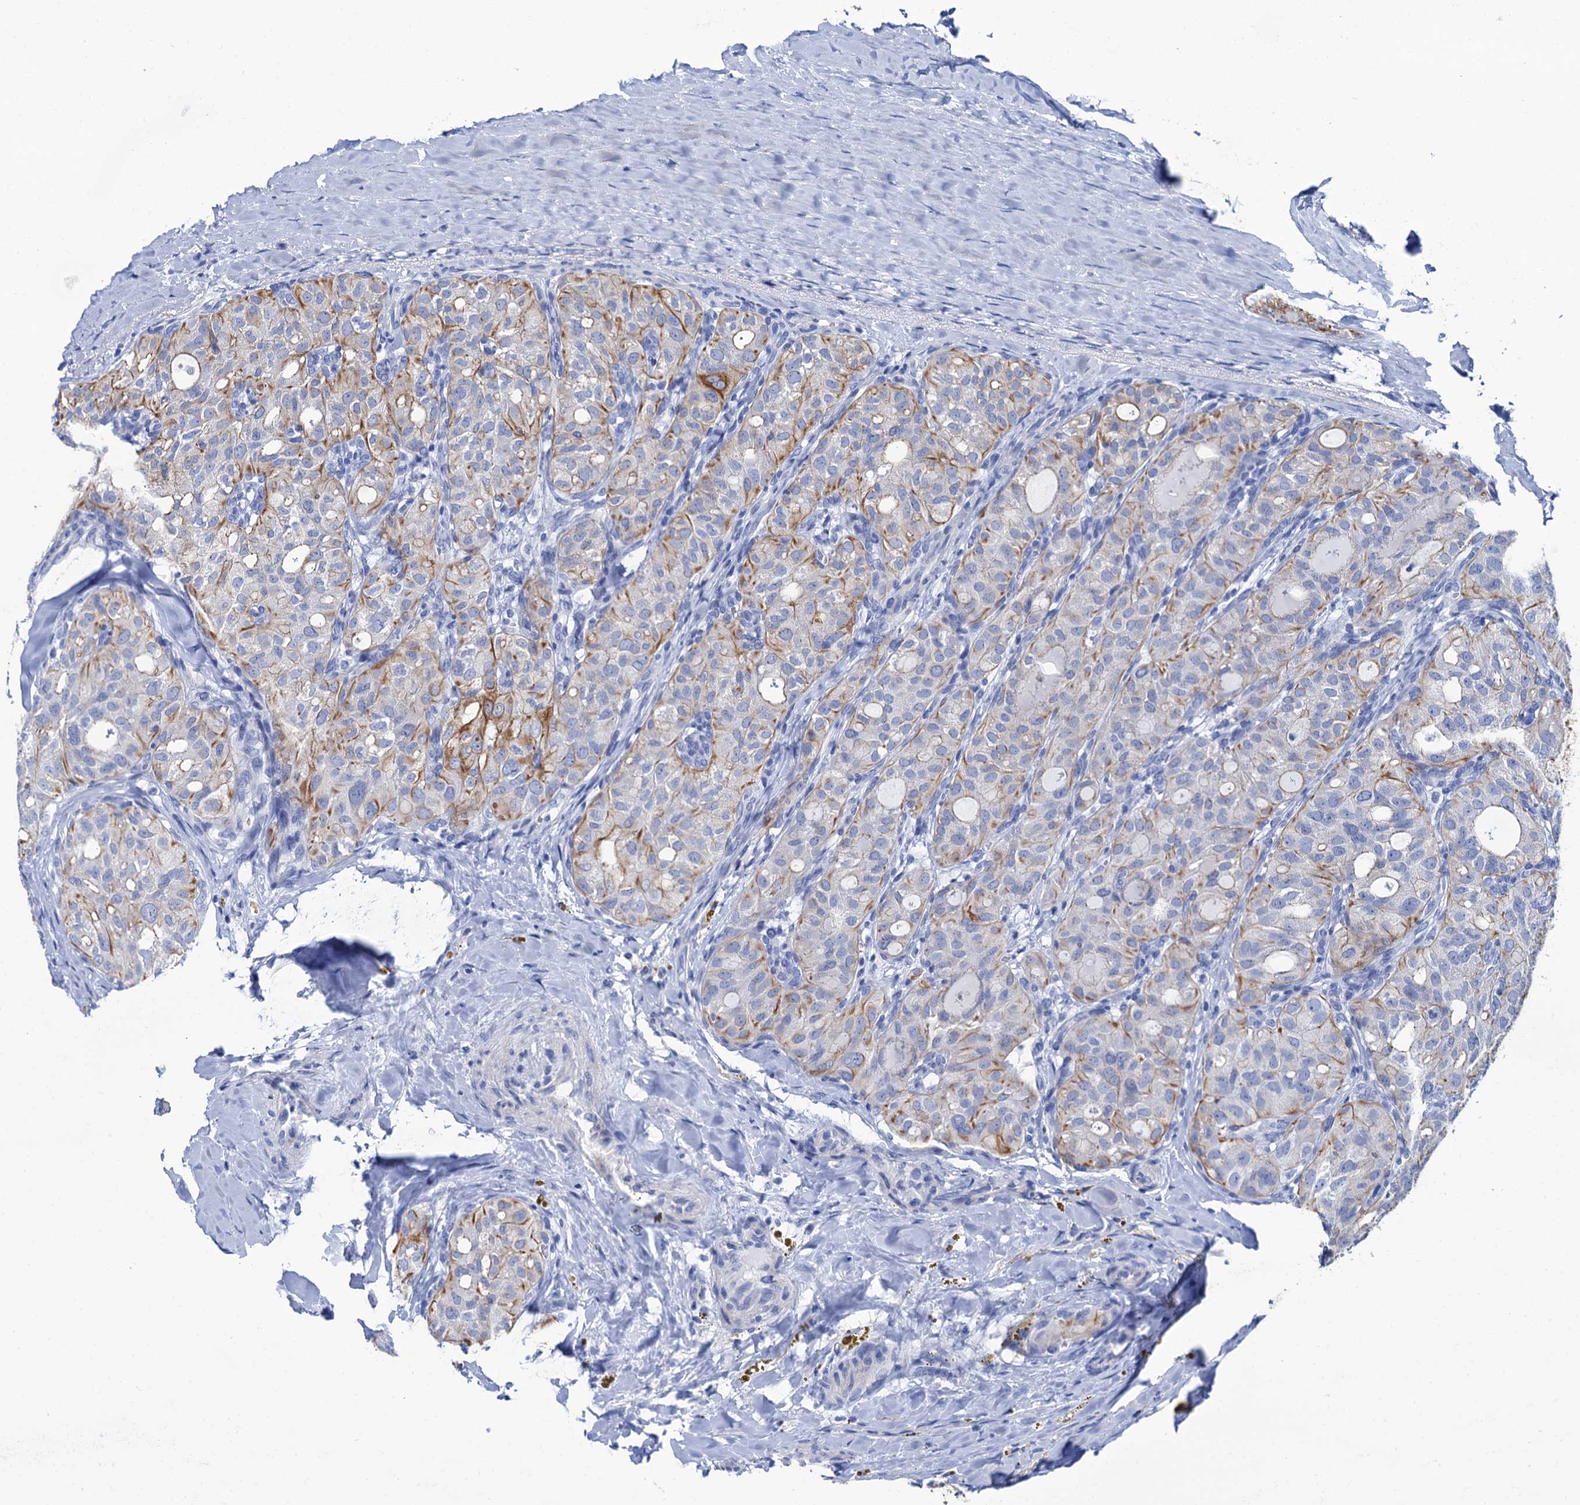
{"staining": {"intensity": "moderate", "quantity": "25%-75%", "location": "cytoplasmic/membranous"}, "tissue": "thyroid cancer", "cell_type": "Tumor cells", "image_type": "cancer", "snomed": [{"axis": "morphology", "description": "Follicular adenoma carcinoma, NOS"}, {"axis": "topography", "description": "Thyroid gland"}], "caption": "This photomicrograph shows thyroid follicular adenoma carcinoma stained with immunohistochemistry to label a protein in brown. The cytoplasmic/membranous of tumor cells show moderate positivity for the protein. Nuclei are counter-stained blue.", "gene": "RAB3IP", "patient": {"sex": "male", "age": 75}}